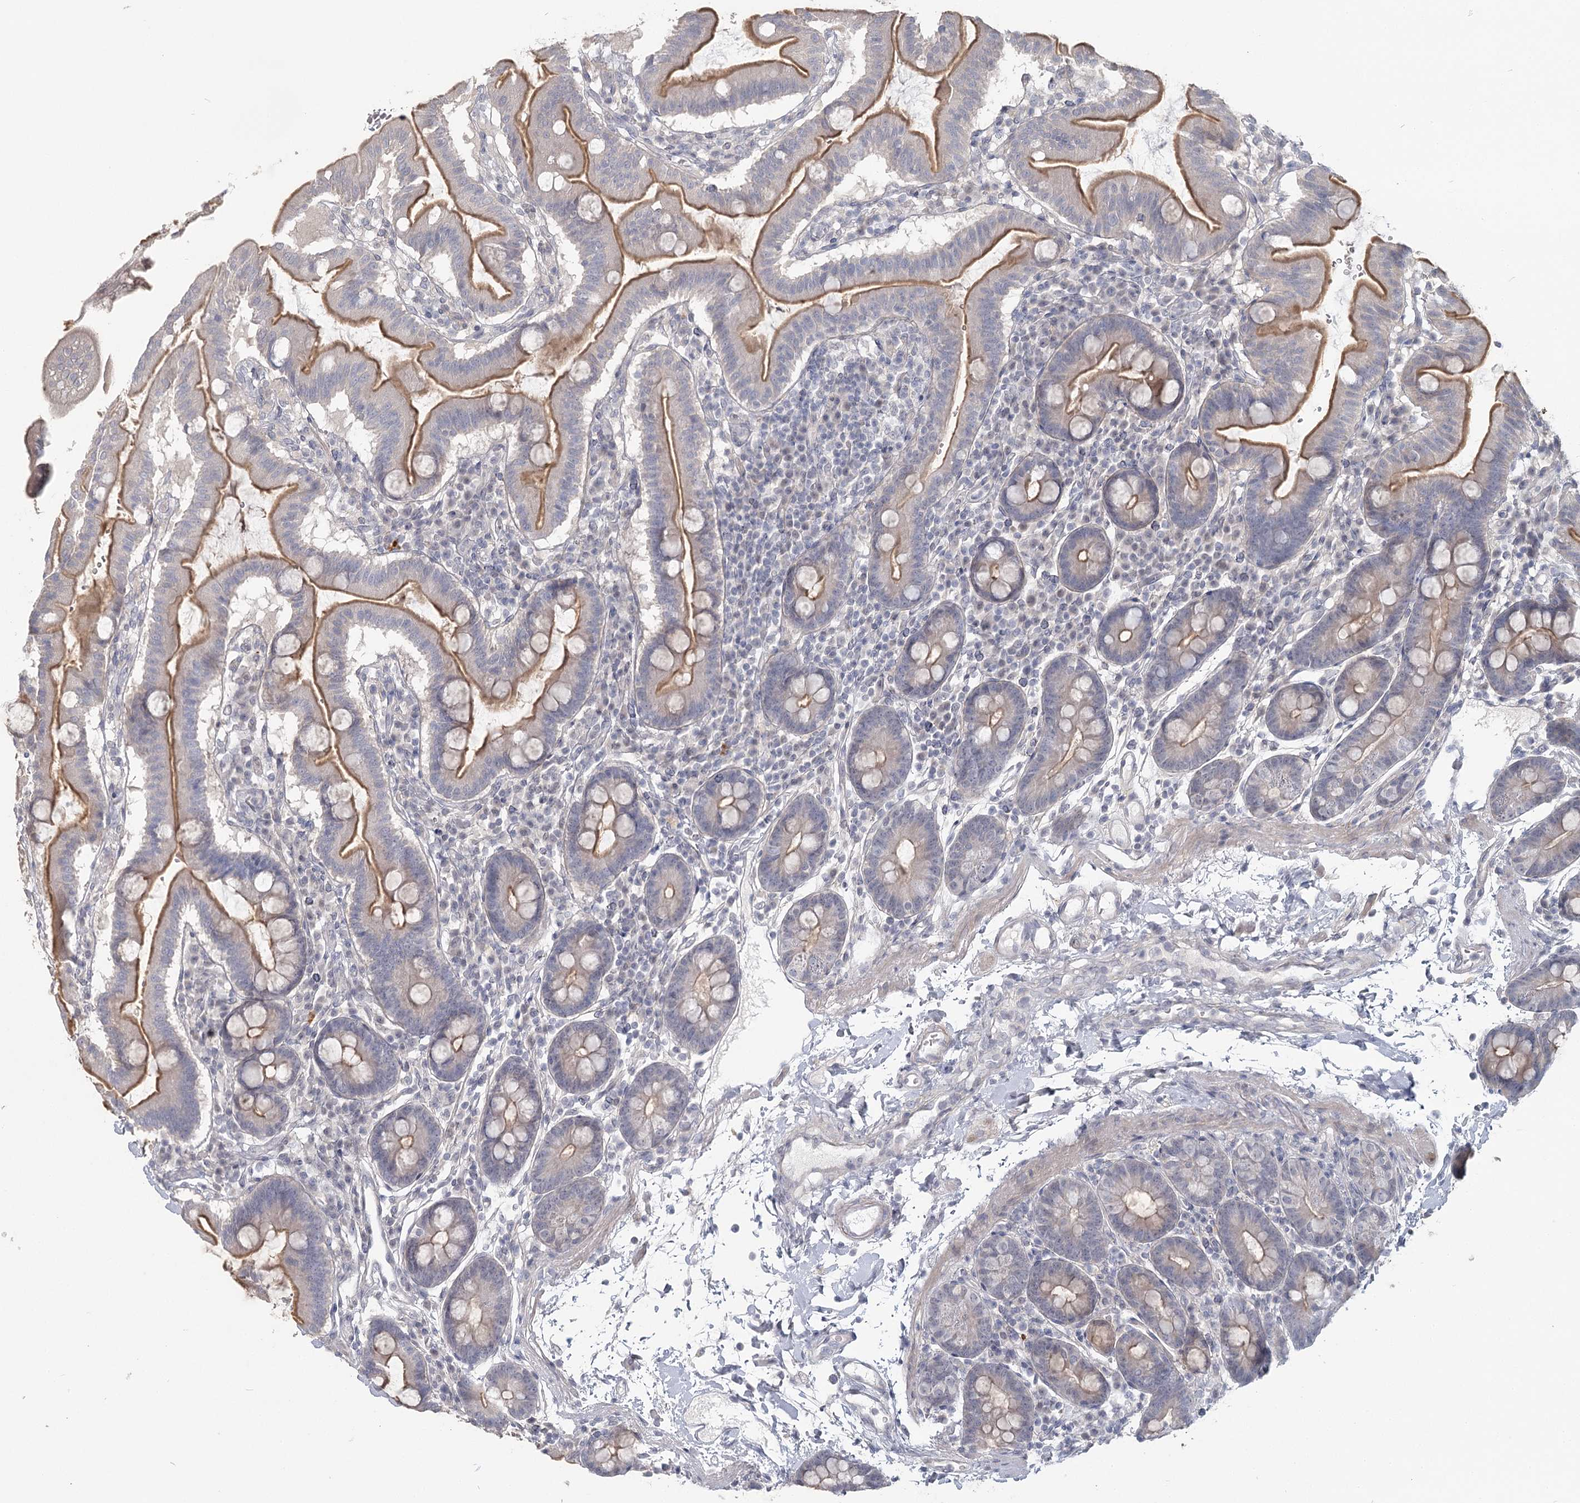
{"staining": {"intensity": "moderate", "quantity": "25%-75%", "location": "cytoplasmic/membranous"}, "tissue": "duodenum", "cell_type": "Glandular cells", "image_type": "normal", "snomed": [{"axis": "morphology", "description": "Normal tissue, NOS"}, {"axis": "morphology", "description": "Adenocarcinoma, NOS"}, {"axis": "topography", "description": "Pancreas"}, {"axis": "topography", "description": "Duodenum"}], "caption": "This photomicrograph reveals immunohistochemistry staining of normal human duodenum, with medium moderate cytoplasmic/membranous staining in approximately 25%-75% of glandular cells.", "gene": "USP11", "patient": {"sex": "male", "age": 50}}